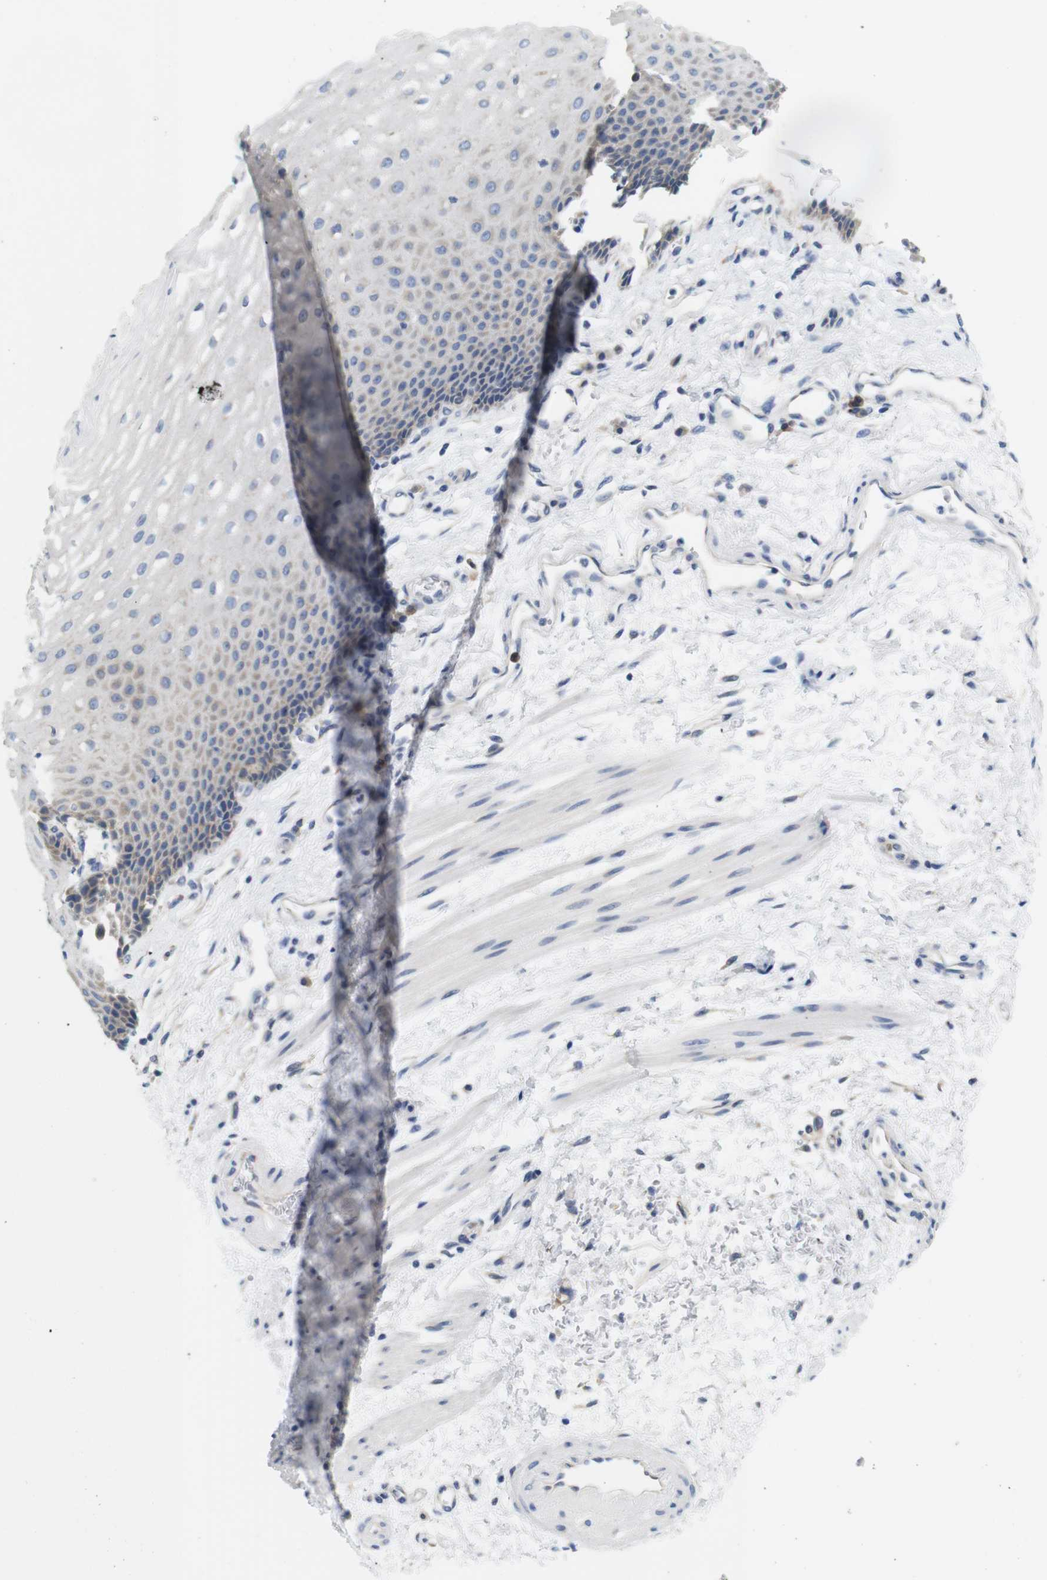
{"staining": {"intensity": "negative", "quantity": "none", "location": "none"}, "tissue": "esophagus", "cell_type": "Squamous epithelial cells", "image_type": "normal", "snomed": [{"axis": "morphology", "description": "Normal tissue, NOS"}, {"axis": "topography", "description": "Esophagus"}], "caption": "Immunohistochemical staining of unremarkable esophagus displays no significant staining in squamous epithelial cells.", "gene": "NEBL", "patient": {"sex": "male", "age": 54}}